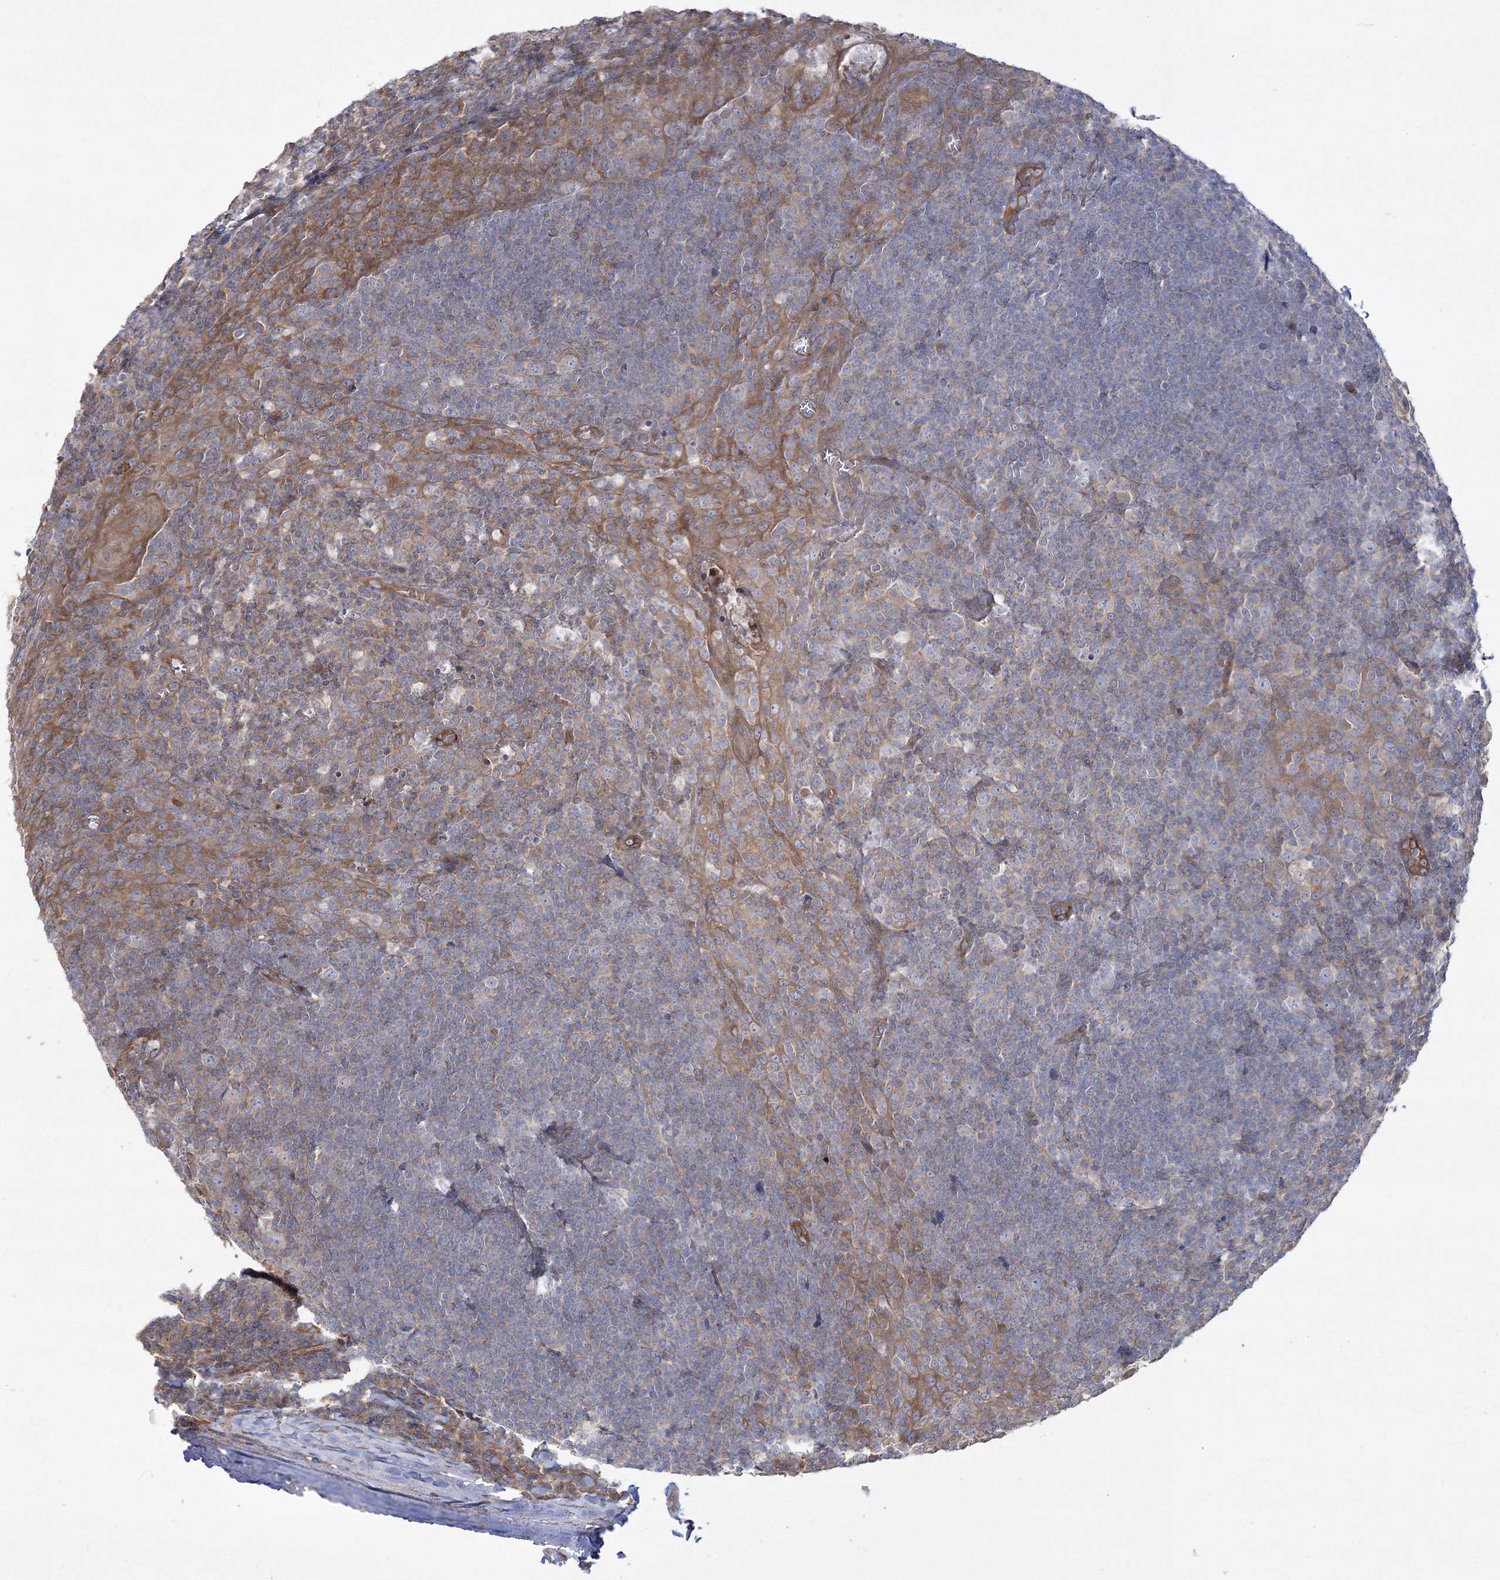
{"staining": {"intensity": "weak", "quantity": "<25%", "location": "cytoplasmic/membranous"}, "tissue": "tonsil", "cell_type": "Germinal center cells", "image_type": "normal", "snomed": [{"axis": "morphology", "description": "Normal tissue, NOS"}, {"axis": "topography", "description": "Tonsil"}], "caption": "This is a histopathology image of immunohistochemistry staining of unremarkable tonsil, which shows no positivity in germinal center cells. The staining was performed using DAB to visualize the protein expression in brown, while the nuclei were stained in blue with hematoxylin (Magnification: 20x).", "gene": "ZSWIM6", "patient": {"sex": "male", "age": 37}}